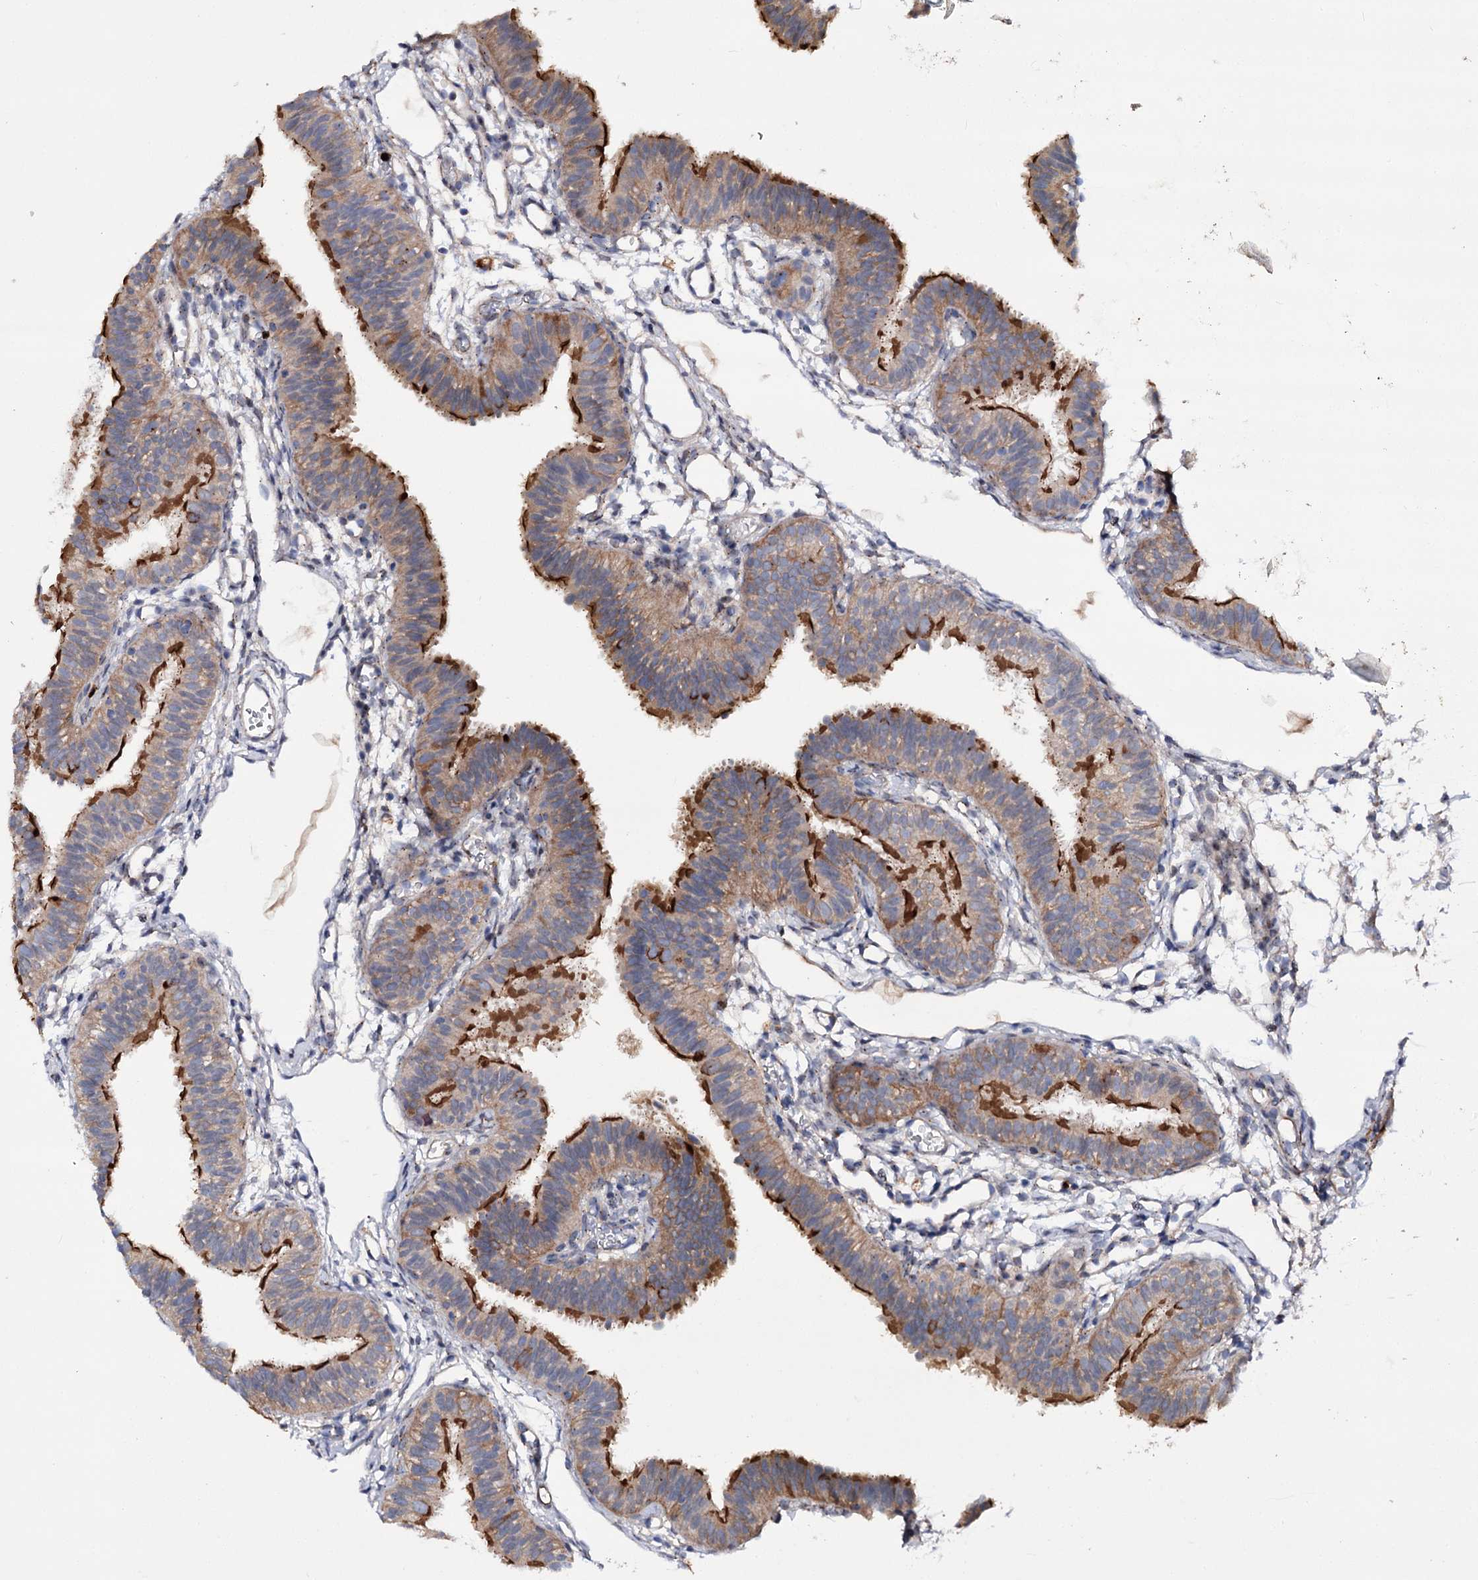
{"staining": {"intensity": "strong", "quantity": "25%-75%", "location": "cytoplasmic/membranous"}, "tissue": "fallopian tube", "cell_type": "Glandular cells", "image_type": "normal", "snomed": [{"axis": "morphology", "description": "Normal tissue, NOS"}, {"axis": "topography", "description": "Fallopian tube"}], "caption": "Fallopian tube stained with DAB immunohistochemistry (IHC) displays high levels of strong cytoplasmic/membranous staining in approximately 25%-75% of glandular cells. (Brightfield microscopy of DAB IHC at high magnification).", "gene": "MINDY3", "patient": {"sex": "female", "age": 35}}